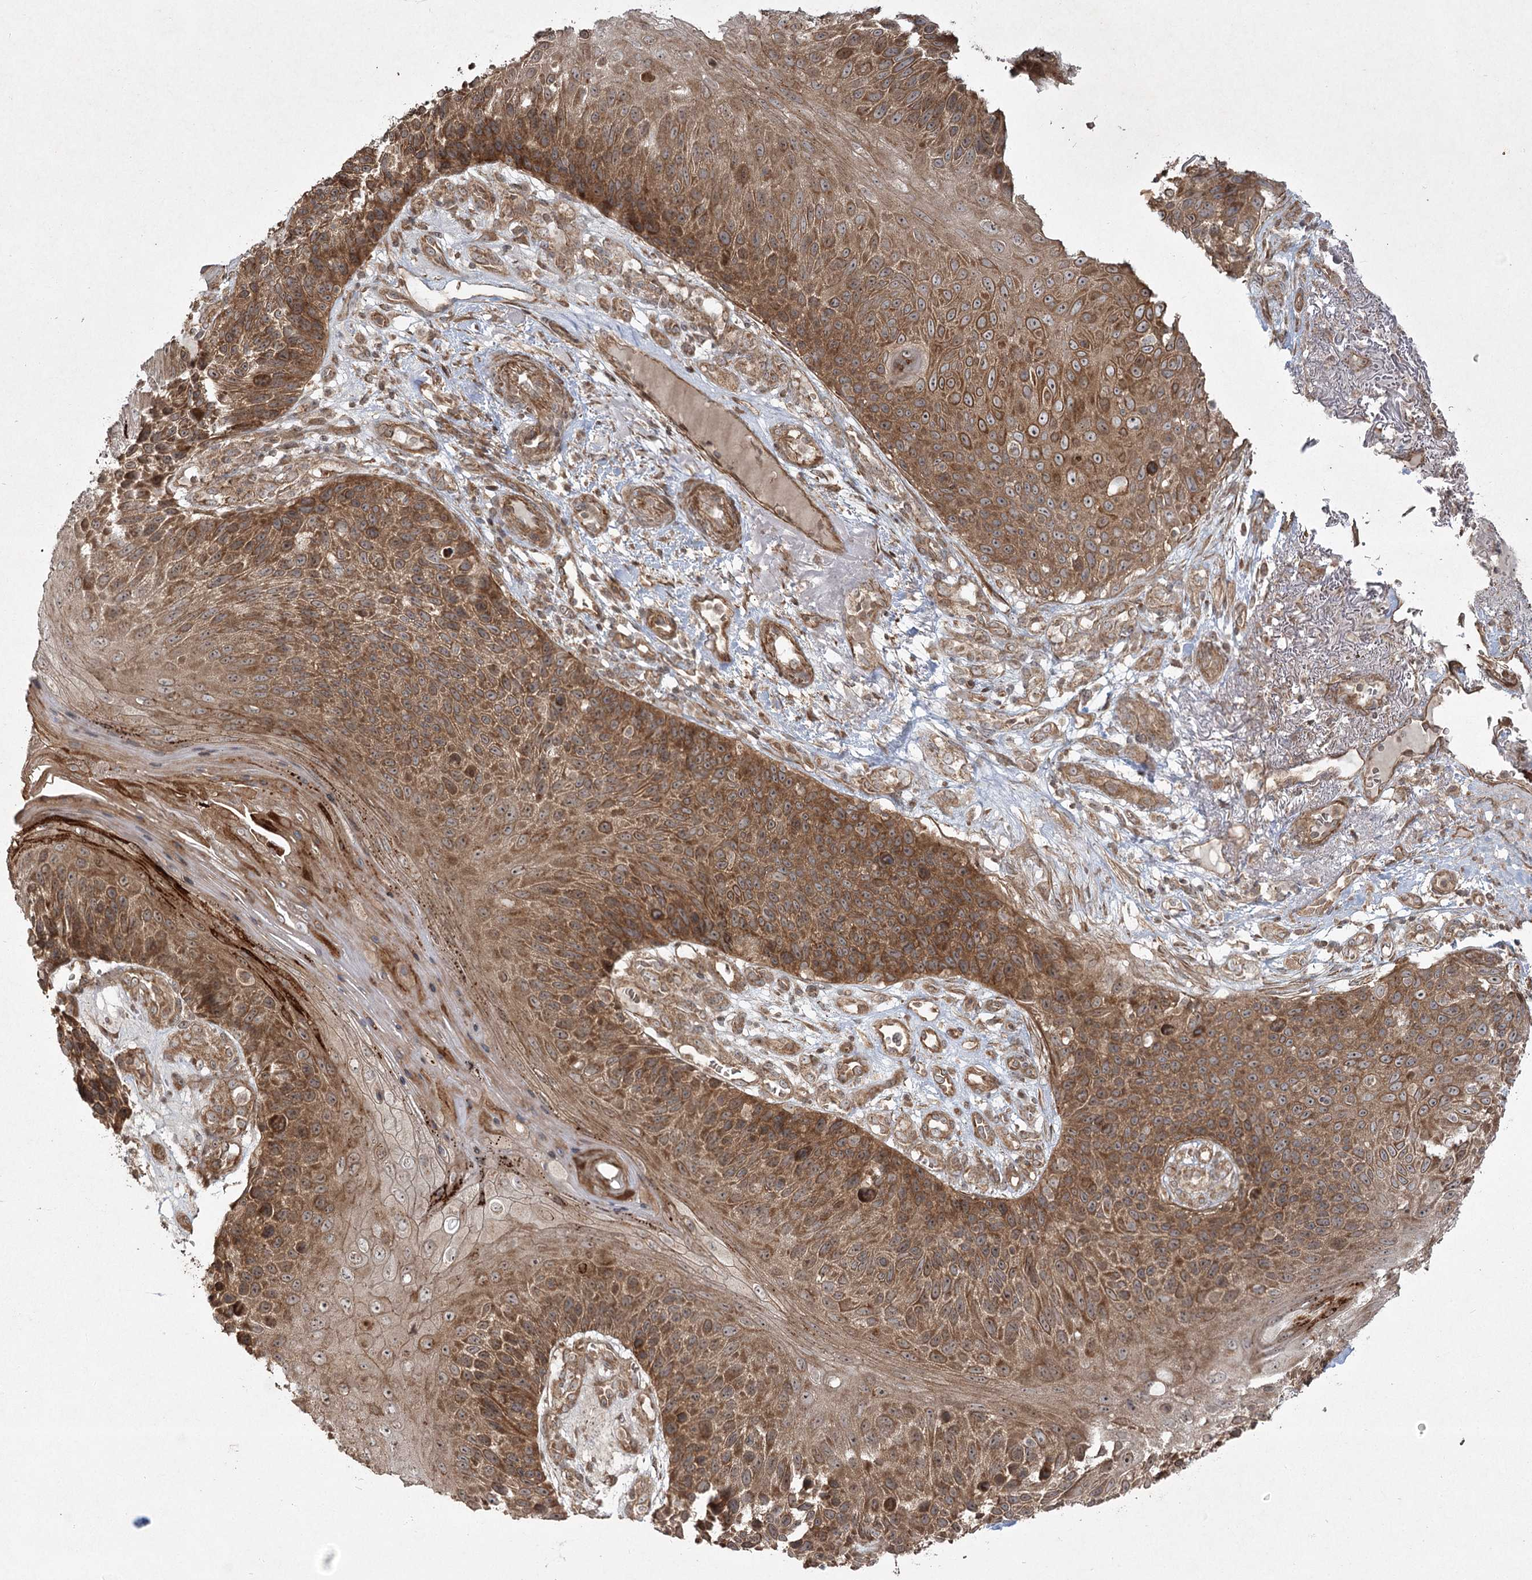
{"staining": {"intensity": "strong", "quantity": ">75%", "location": "cytoplasmic/membranous,nuclear"}, "tissue": "skin cancer", "cell_type": "Tumor cells", "image_type": "cancer", "snomed": [{"axis": "morphology", "description": "Squamous cell carcinoma, NOS"}, {"axis": "topography", "description": "Skin"}], "caption": "Skin cancer tissue demonstrates strong cytoplasmic/membranous and nuclear staining in approximately >75% of tumor cells, visualized by immunohistochemistry.", "gene": "CPLANE1", "patient": {"sex": "female", "age": 88}}